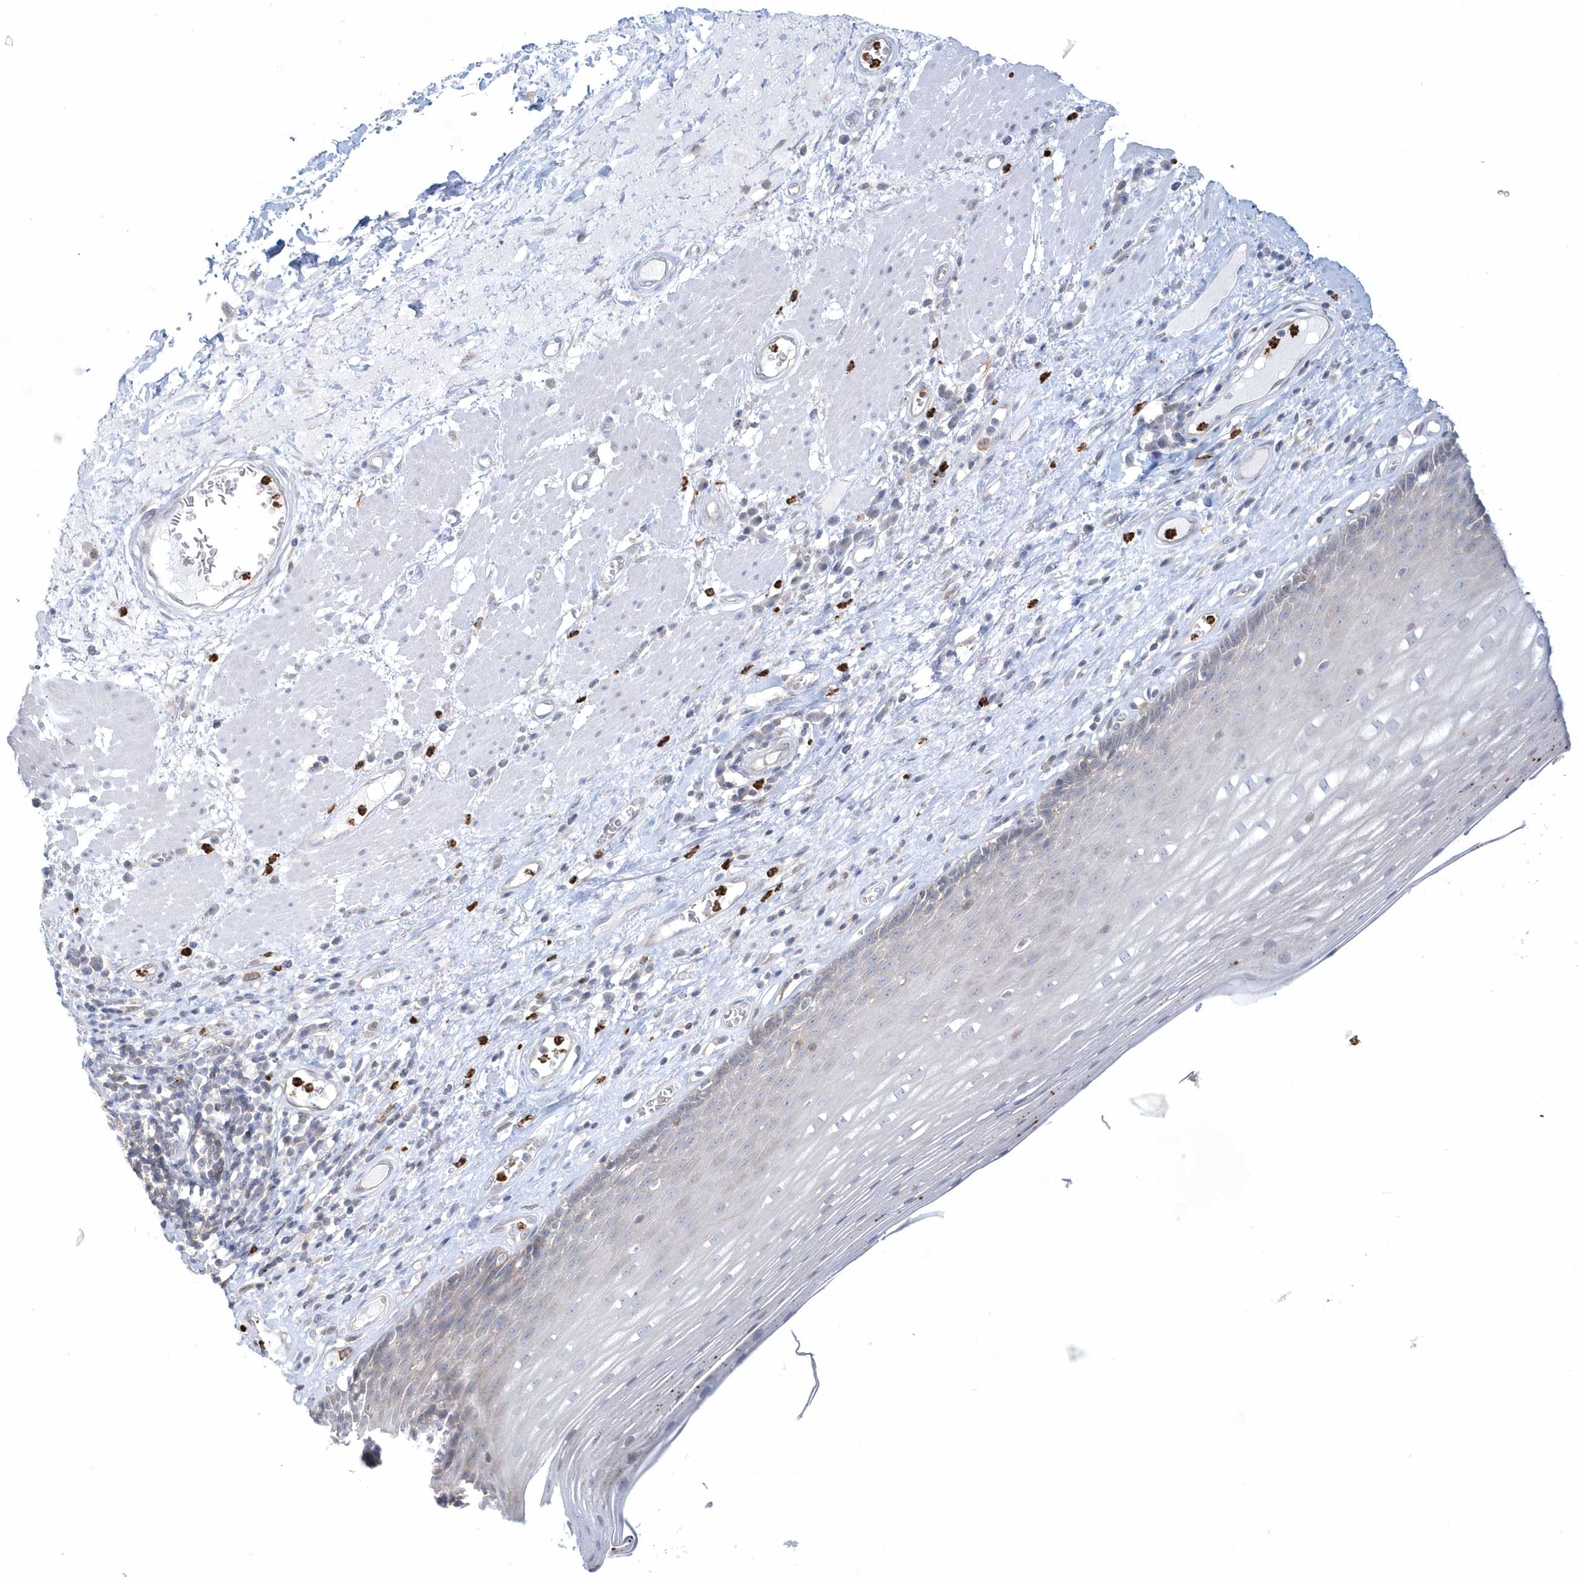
{"staining": {"intensity": "weak", "quantity": "<25%", "location": "cytoplasmic/membranous"}, "tissue": "esophagus", "cell_type": "Squamous epithelial cells", "image_type": "normal", "snomed": [{"axis": "morphology", "description": "Normal tissue, NOS"}, {"axis": "topography", "description": "Esophagus"}], "caption": "High power microscopy image of an IHC histopathology image of normal esophagus, revealing no significant expression in squamous epithelial cells.", "gene": "RNF7", "patient": {"sex": "male", "age": 62}}